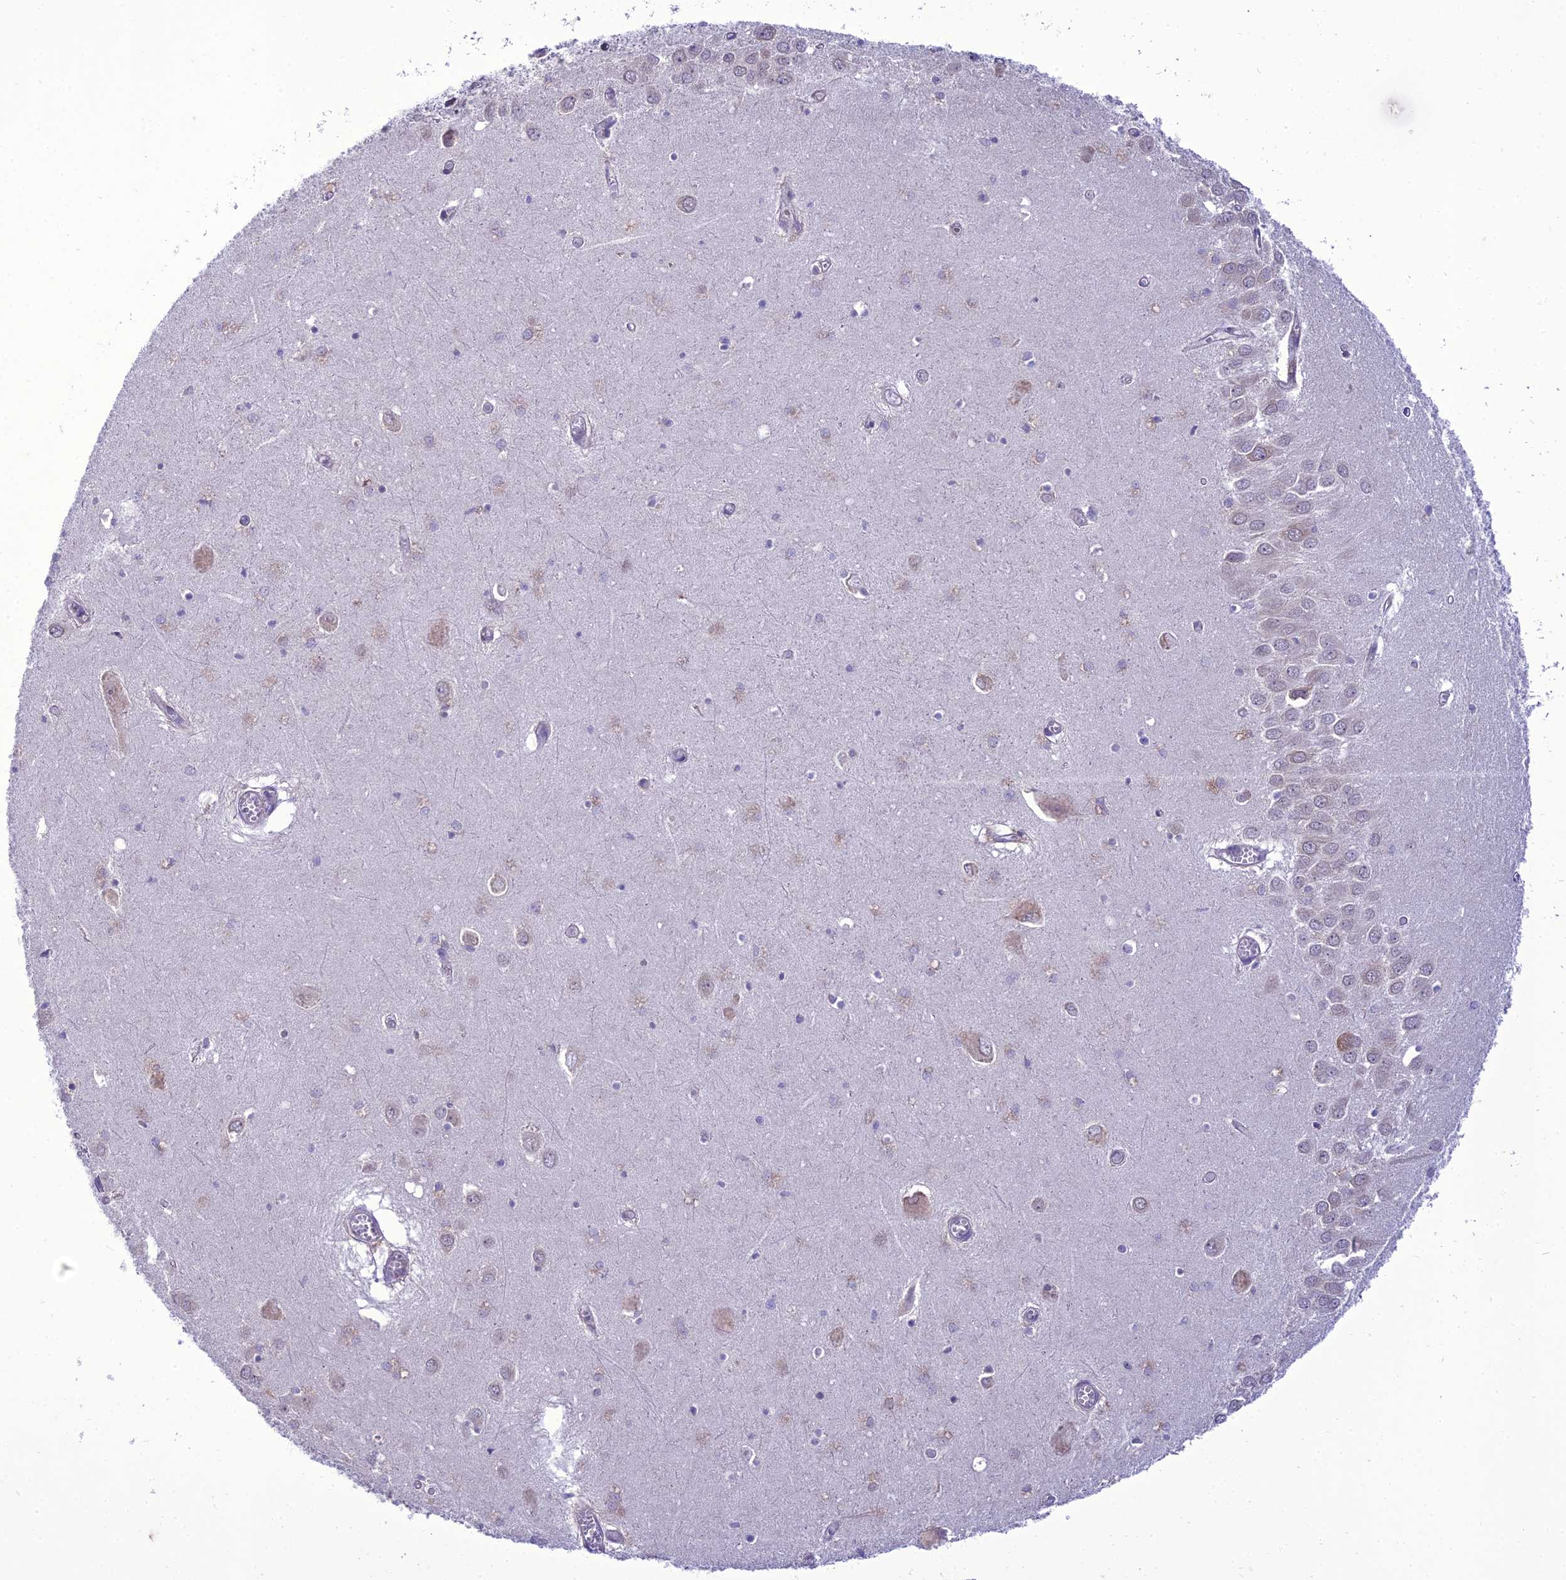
{"staining": {"intensity": "negative", "quantity": "none", "location": "none"}, "tissue": "hippocampus", "cell_type": "Glial cells", "image_type": "normal", "snomed": [{"axis": "morphology", "description": "Normal tissue, NOS"}, {"axis": "topography", "description": "Hippocampus"}], "caption": "The immunohistochemistry (IHC) histopathology image has no significant positivity in glial cells of hippocampus. The staining is performed using DAB brown chromogen with nuclei counter-stained in using hematoxylin.", "gene": "NEURL2", "patient": {"sex": "male", "age": 70}}